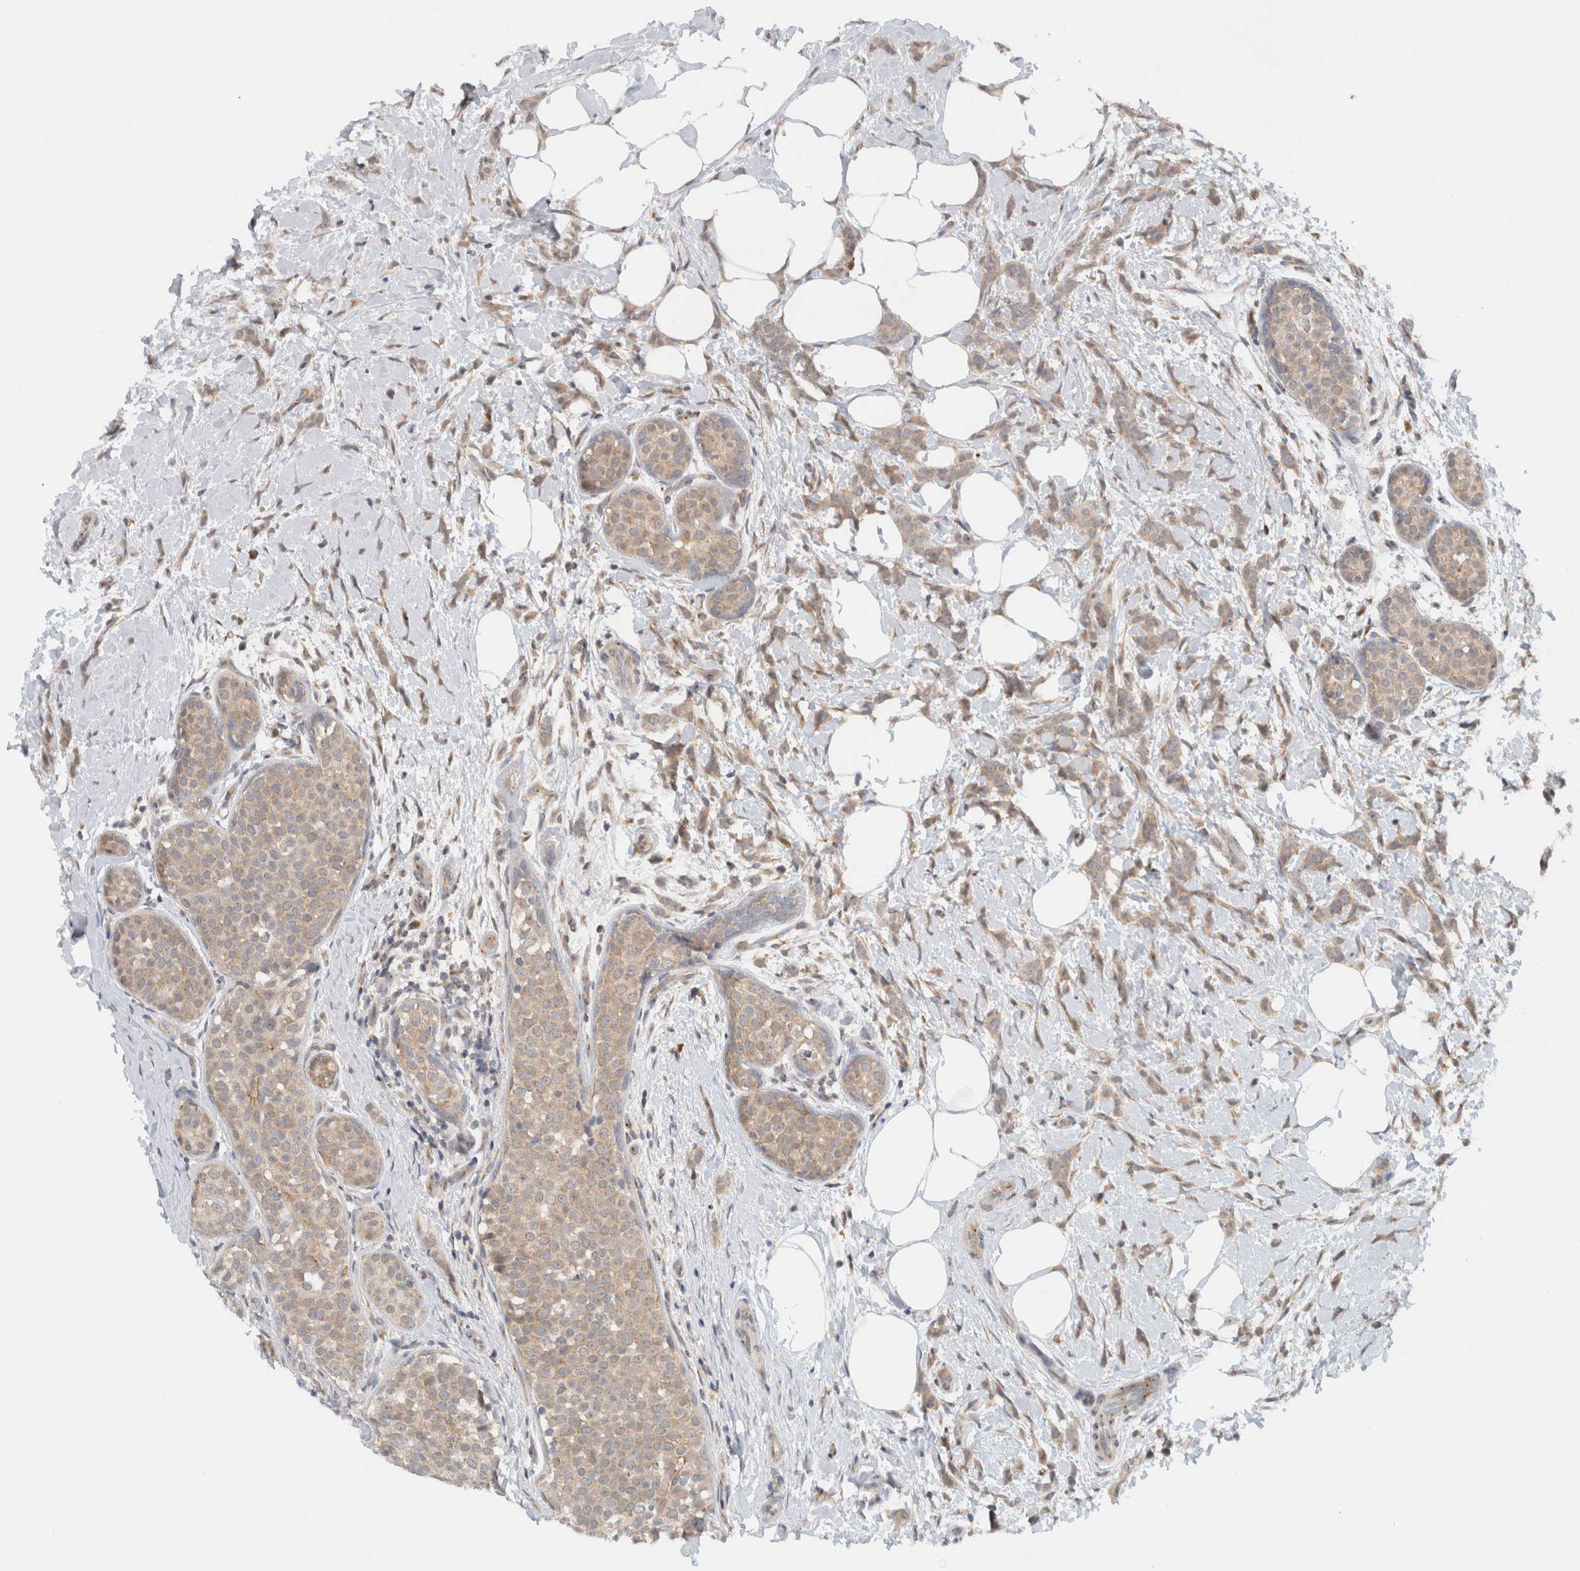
{"staining": {"intensity": "weak", "quantity": ">75%", "location": "cytoplasmic/membranous"}, "tissue": "breast cancer", "cell_type": "Tumor cells", "image_type": "cancer", "snomed": [{"axis": "morphology", "description": "Lobular carcinoma, in situ"}, {"axis": "morphology", "description": "Lobular carcinoma"}, {"axis": "topography", "description": "Breast"}], "caption": "A photomicrograph of lobular carcinoma (breast) stained for a protein demonstrates weak cytoplasmic/membranous brown staining in tumor cells.", "gene": "CMC2", "patient": {"sex": "female", "age": 41}}